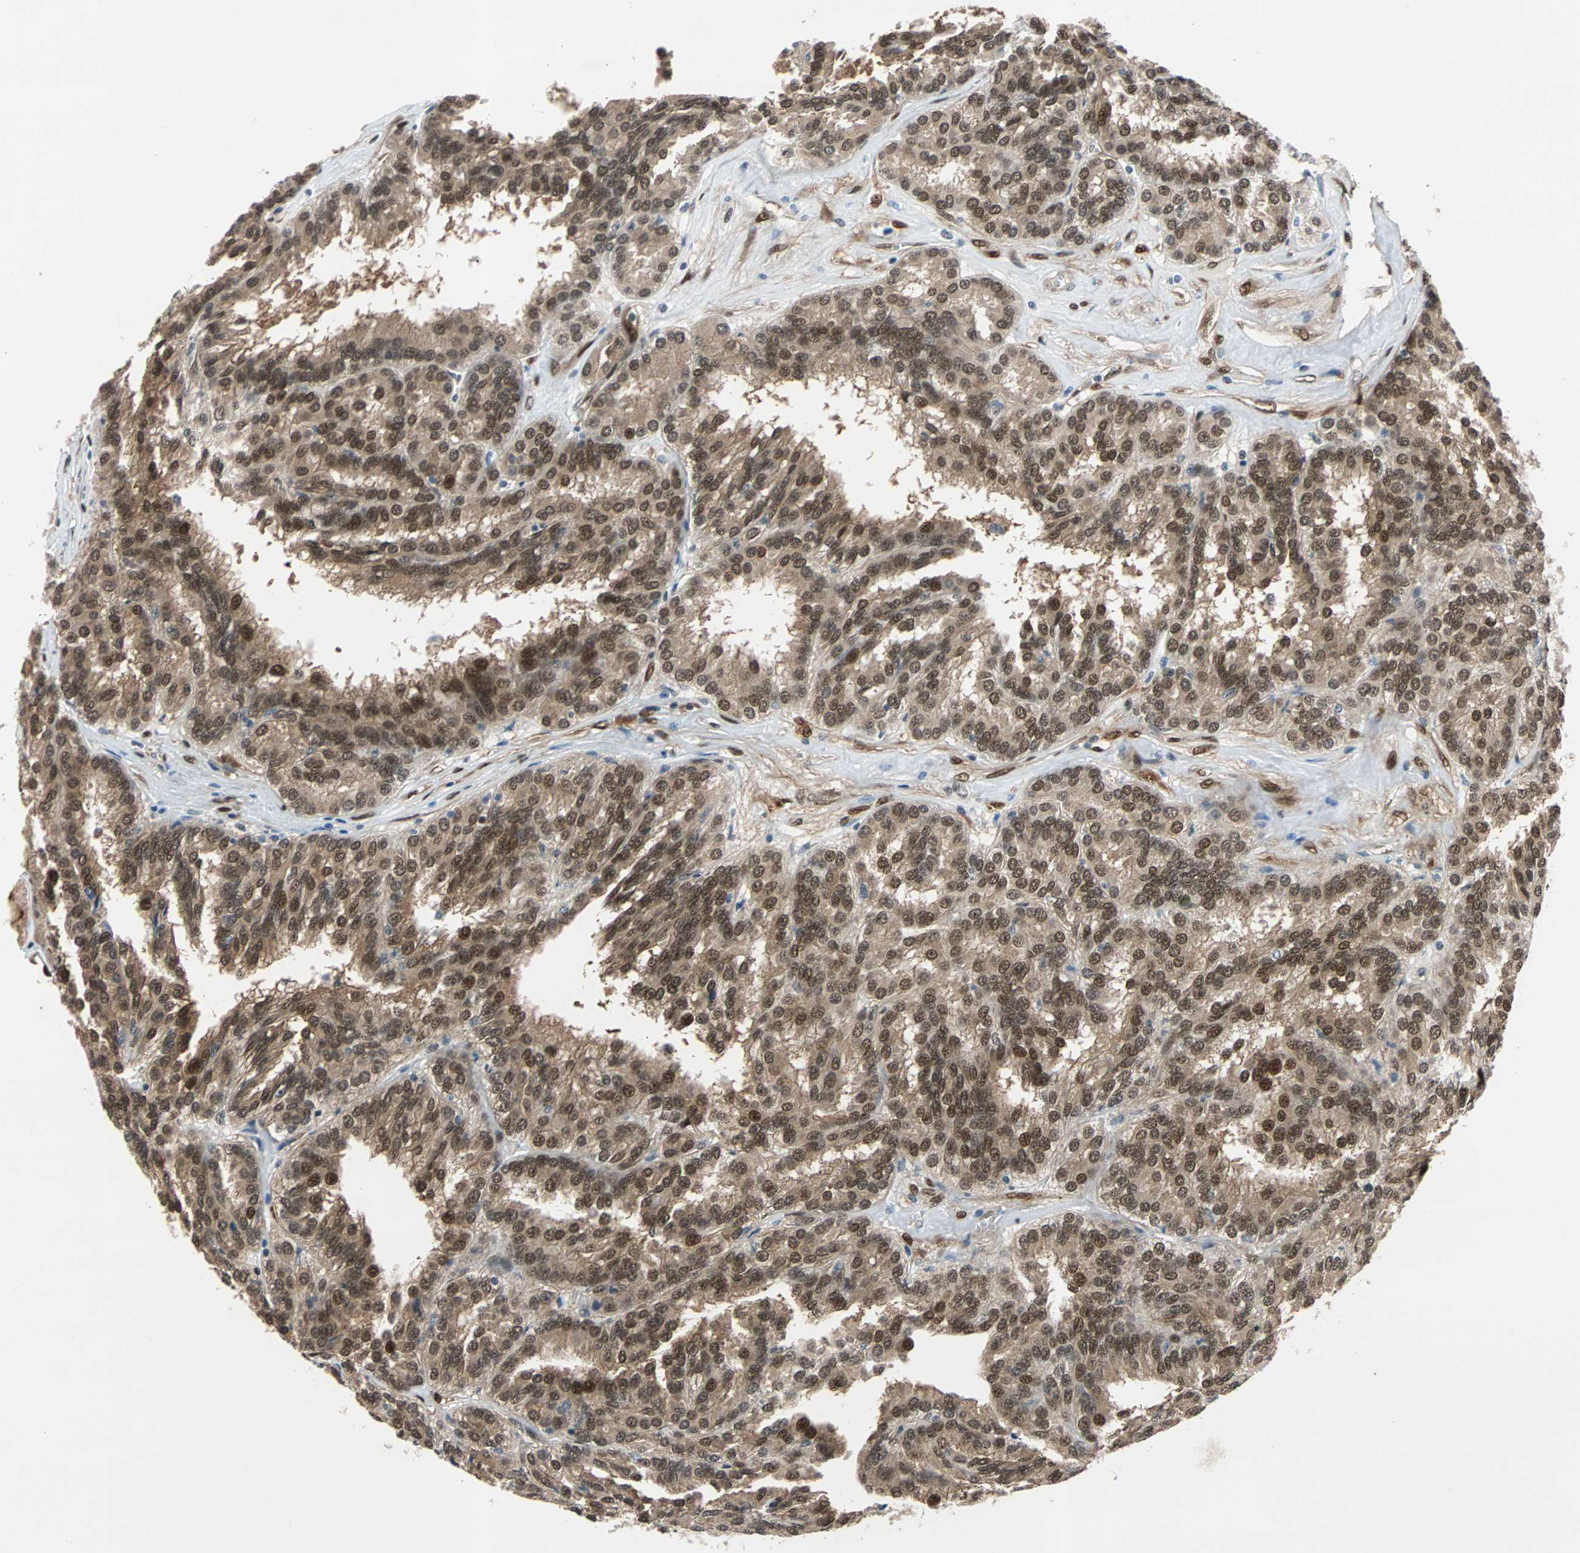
{"staining": {"intensity": "strong", "quantity": ">75%", "location": "cytoplasmic/membranous,nuclear"}, "tissue": "renal cancer", "cell_type": "Tumor cells", "image_type": "cancer", "snomed": [{"axis": "morphology", "description": "Adenocarcinoma, NOS"}, {"axis": "topography", "description": "Kidney"}], "caption": "Immunohistochemical staining of renal adenocarcinoma exhibits high levels of strong cytoplasmic/membranous and nuclear positivity in approximately >75% of tumor cells.", "gene": "WWTR1", "patient": {"sex": "male", "age": 46}}